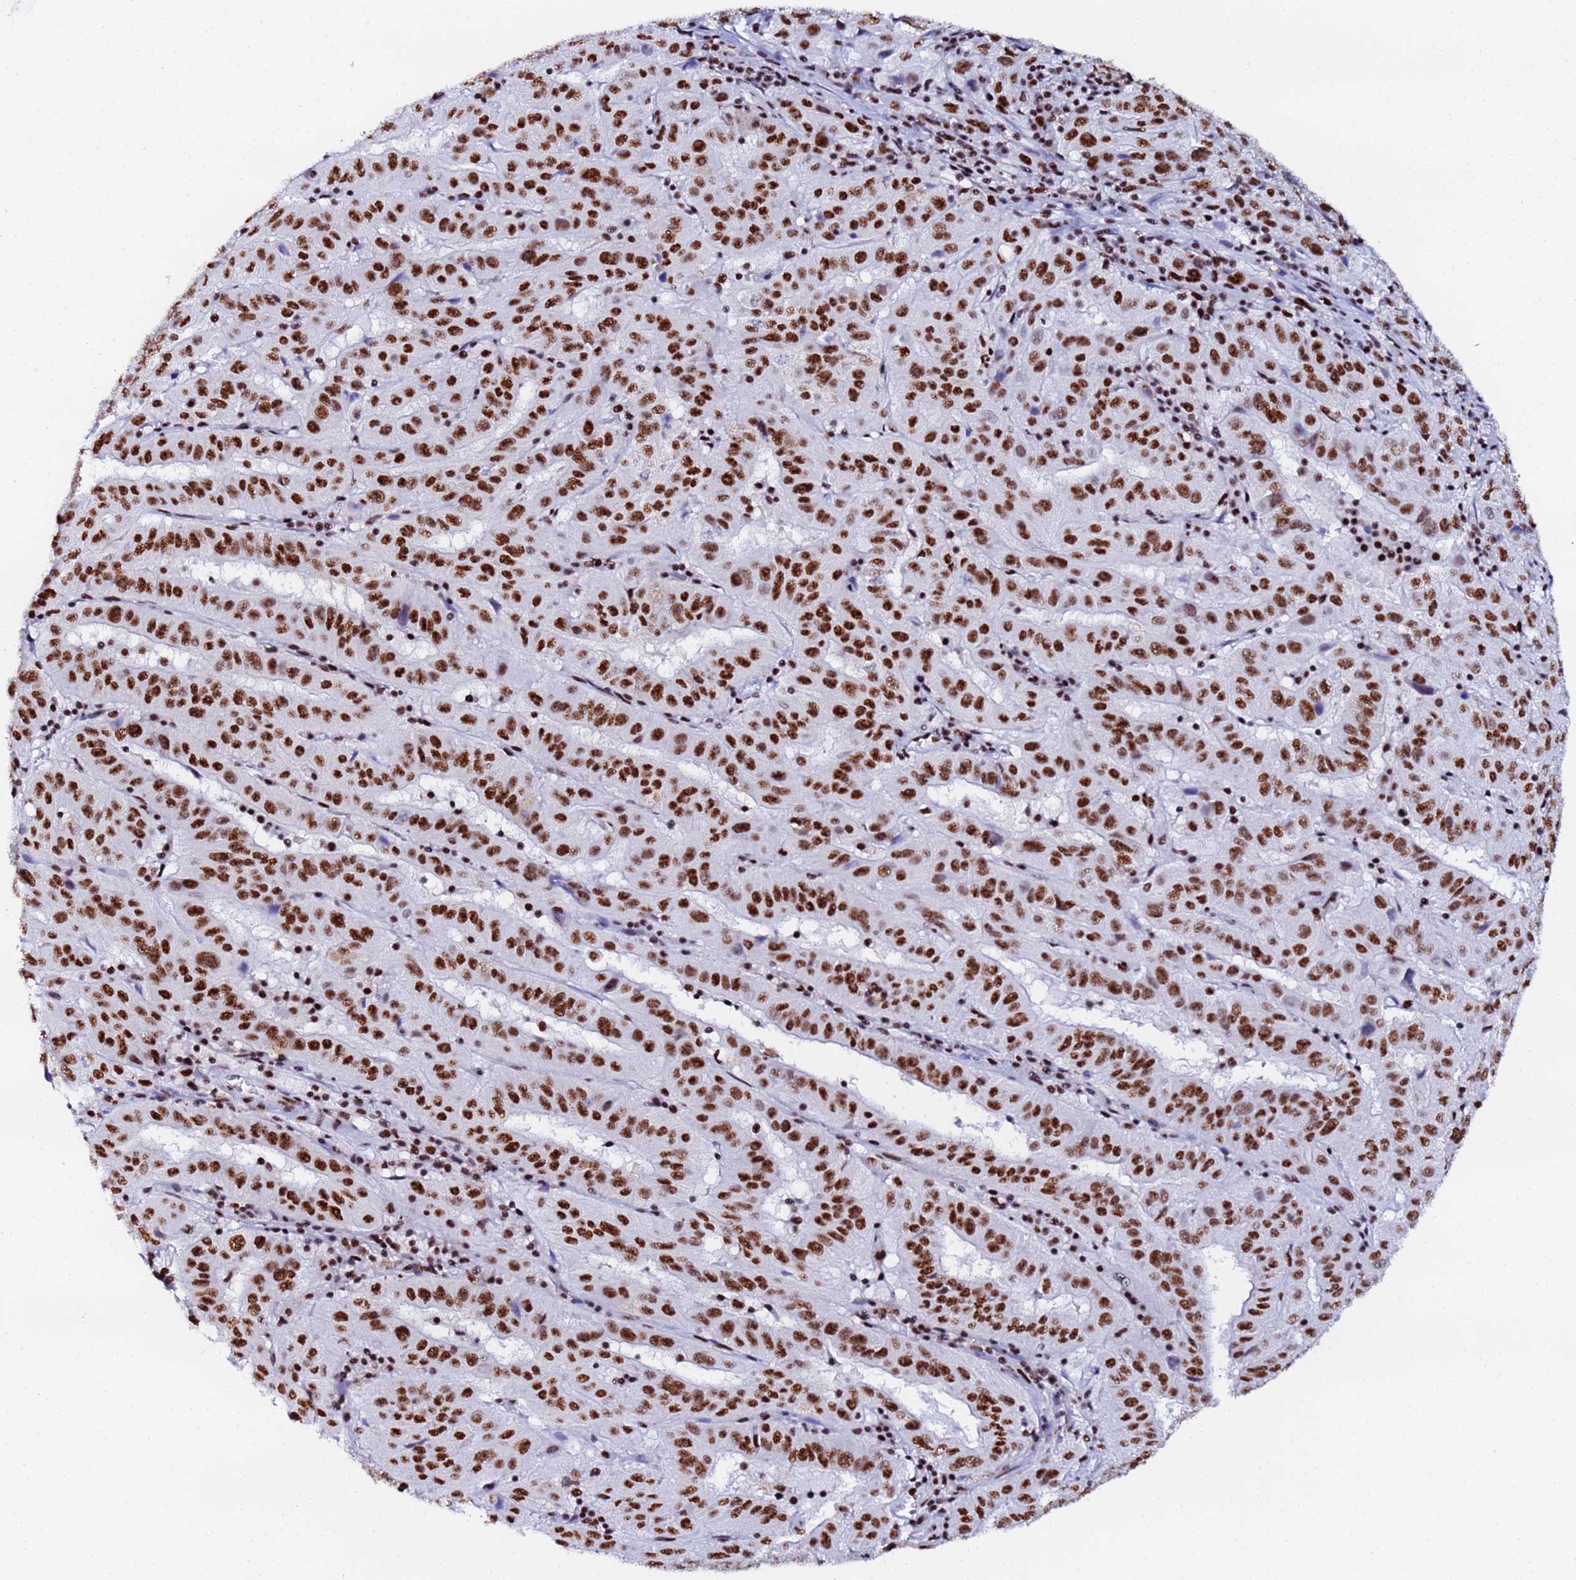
{"staining": {"intensity": "strong", "quantity": ">75%", "location": "nuclear"}, "tissue": "pancreatic cancer", "cell_type": "Tumor cells", "image_type": "cancer", "snomed": [{"axis": "morphology", "description": "Adenocarcinoma, NOS"}, {"axis": "topography", "description": "Pancreas"}], "caption": "Immunohistochemical staining of pancreatic cancer displays strong nuclear protein expression in approximately >75% of tumor cells. (Brightfield microscopy of DAB IHC at high magnification).", "gene": "SNRPA1", "patient": {"sex": "male", "age": 63}}